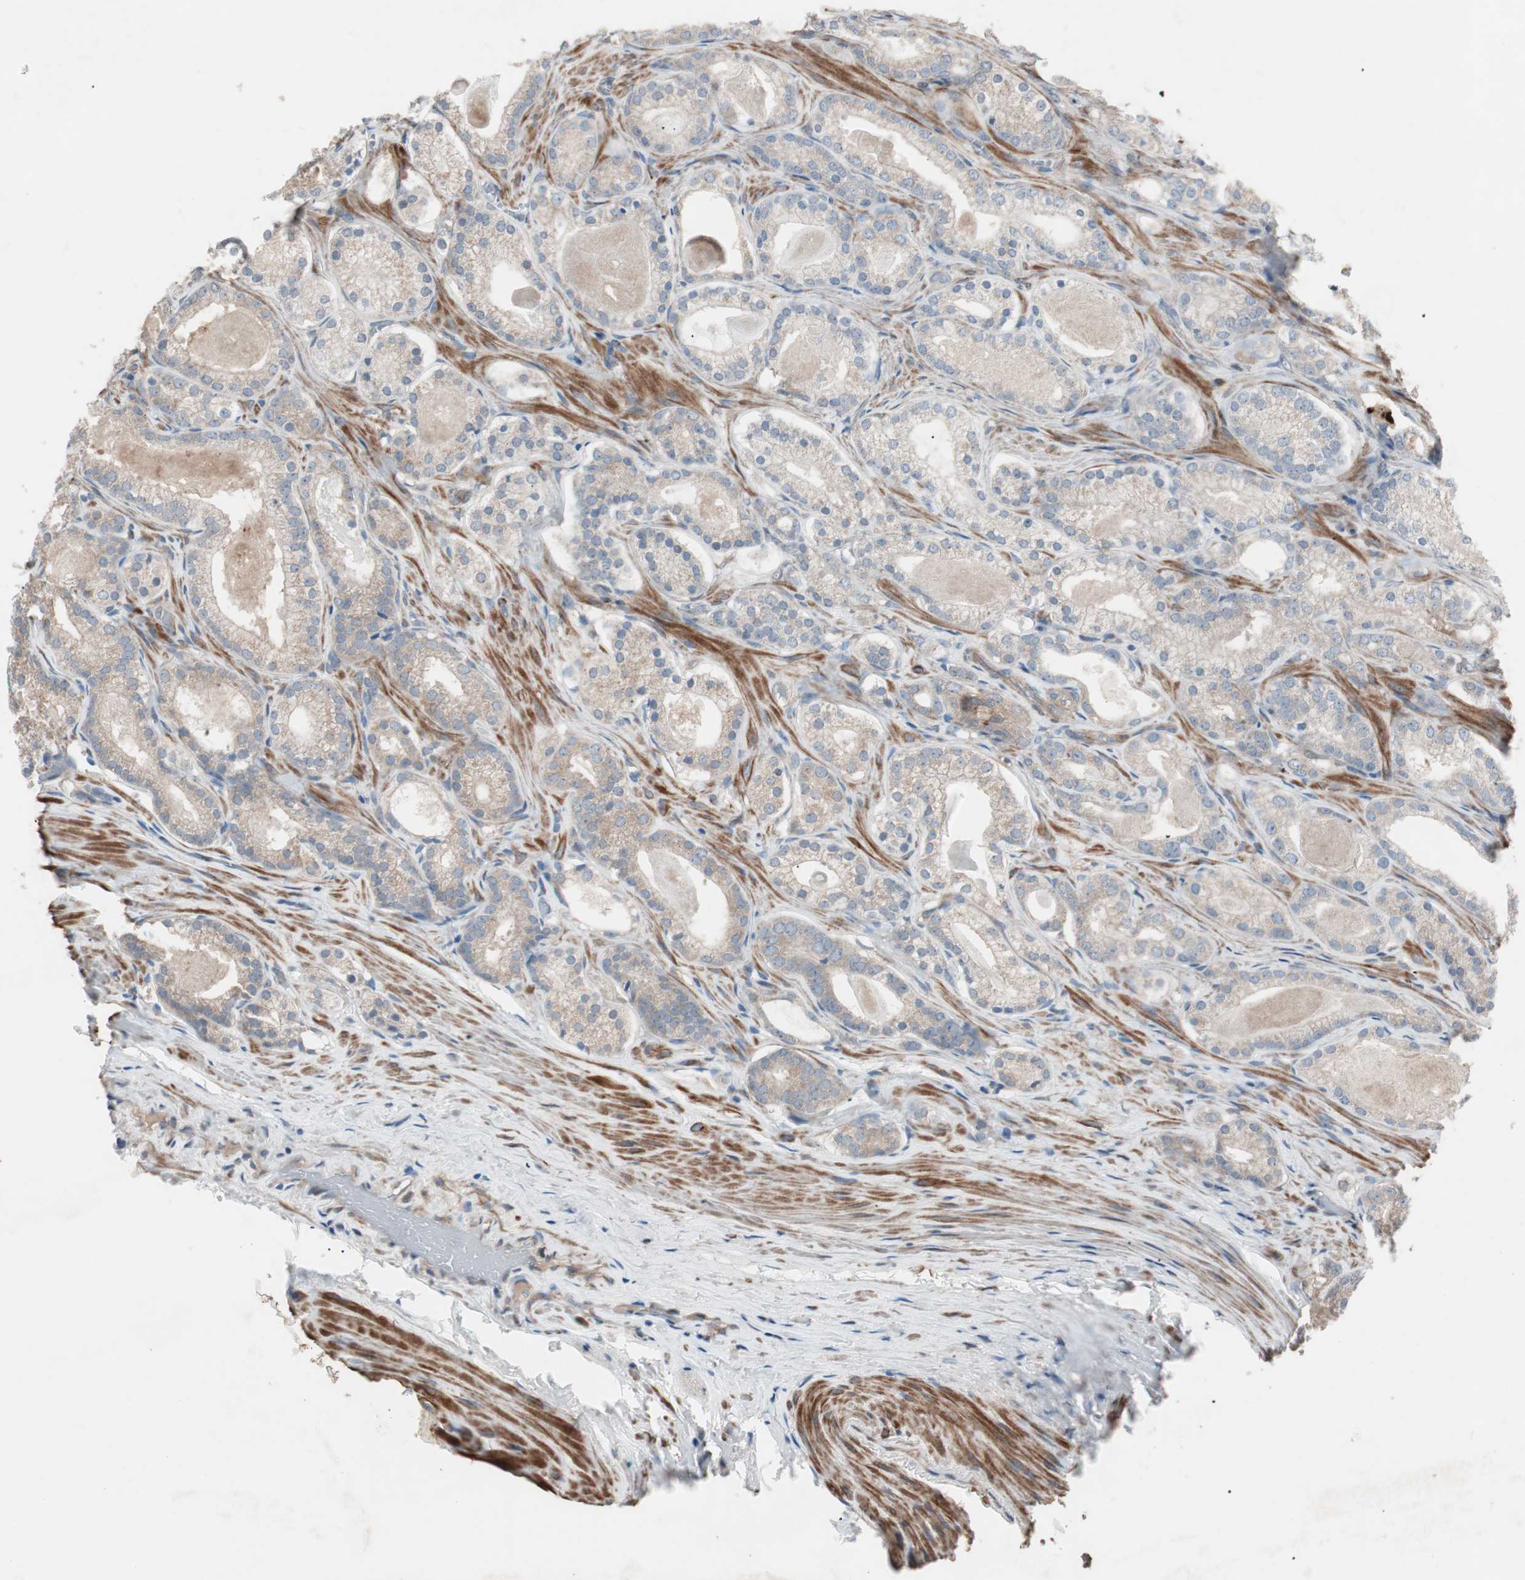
{"staining": {"intensity": "moderate", "quantity": ">75%", "location": "cytoplasmic/membranous"}, "tissue": "prostate cancer", "cell_type": "Tumor cells", "image_type": "cancer", "snomed": [{"axis": "morphology", "description": "Adenocarcinoma, Low grade"}, {"axis": "topography", "description": "Prostate"}], "caption": "Prostate adenocarcinoma (low-grade) stained for a protein (brown) exhibits moderate cytoplasmic/membranous positive positivity in about >75% of tumor cells.", "gene": "STAB1", "patient": {"sex": "male", "age": 59}}